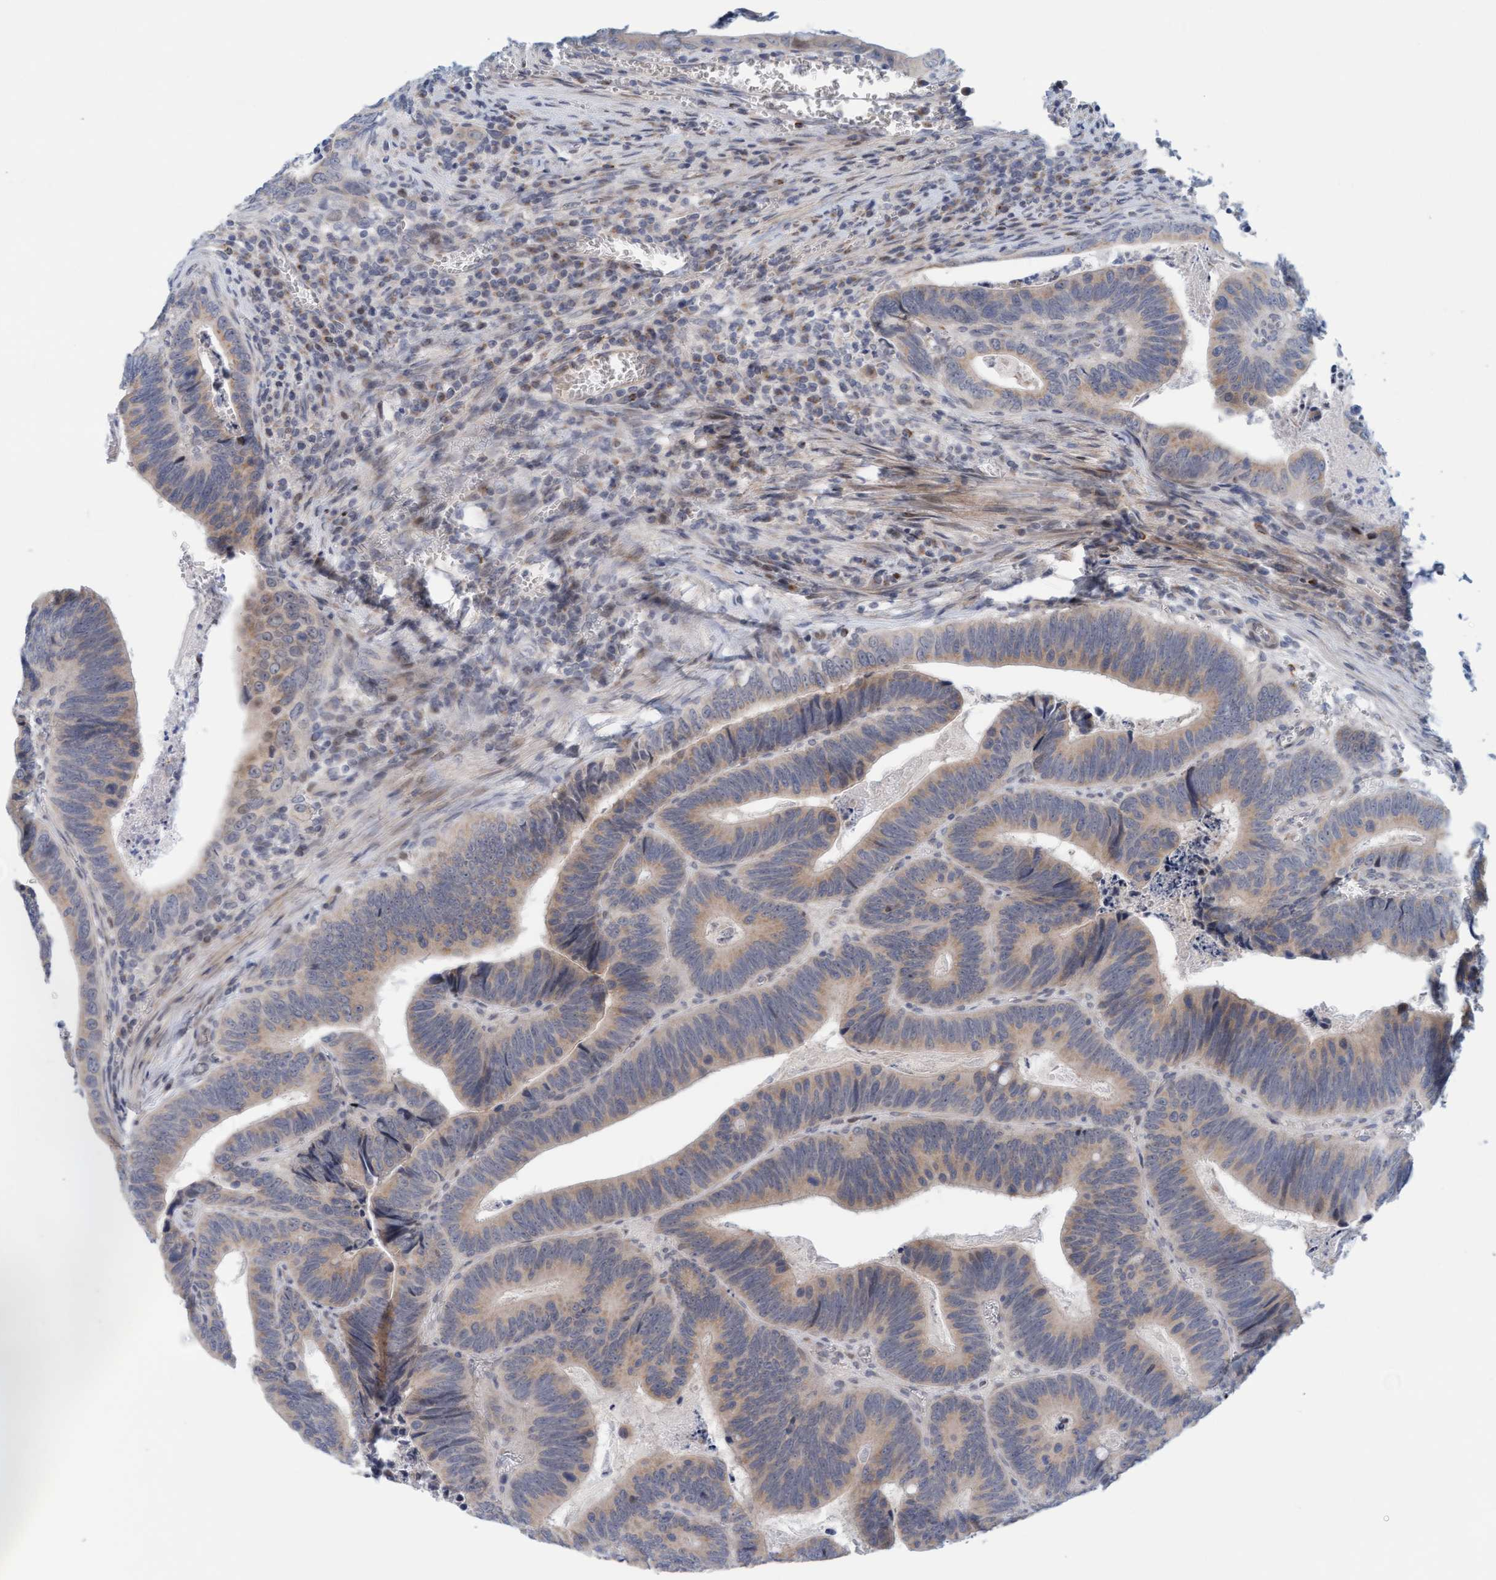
{"staining": {"intensity": "weak", "quantity": ">75%", "location": "cytoplasmic/membranous"}, "tissue": "colorectal cancer", "cell_type": "Tumor cells", "image_type": "cancer", "snomed": [{"axis": "morphology", "description": "Inflammation, NOS"}, {"axis": "morphology", "description": "Adenocarcinoma, NOS"}, {"axis": "topography", "description": "Colon"}], "caption": "Human adenocarcinoma (colorectal) stained with a brown dye displays weak cytoplasmic/membranous positive staining in approximately >75% of tumor cells.", "gene": "ZC3H3", "patient": {"sex": "male", "age": 72}}